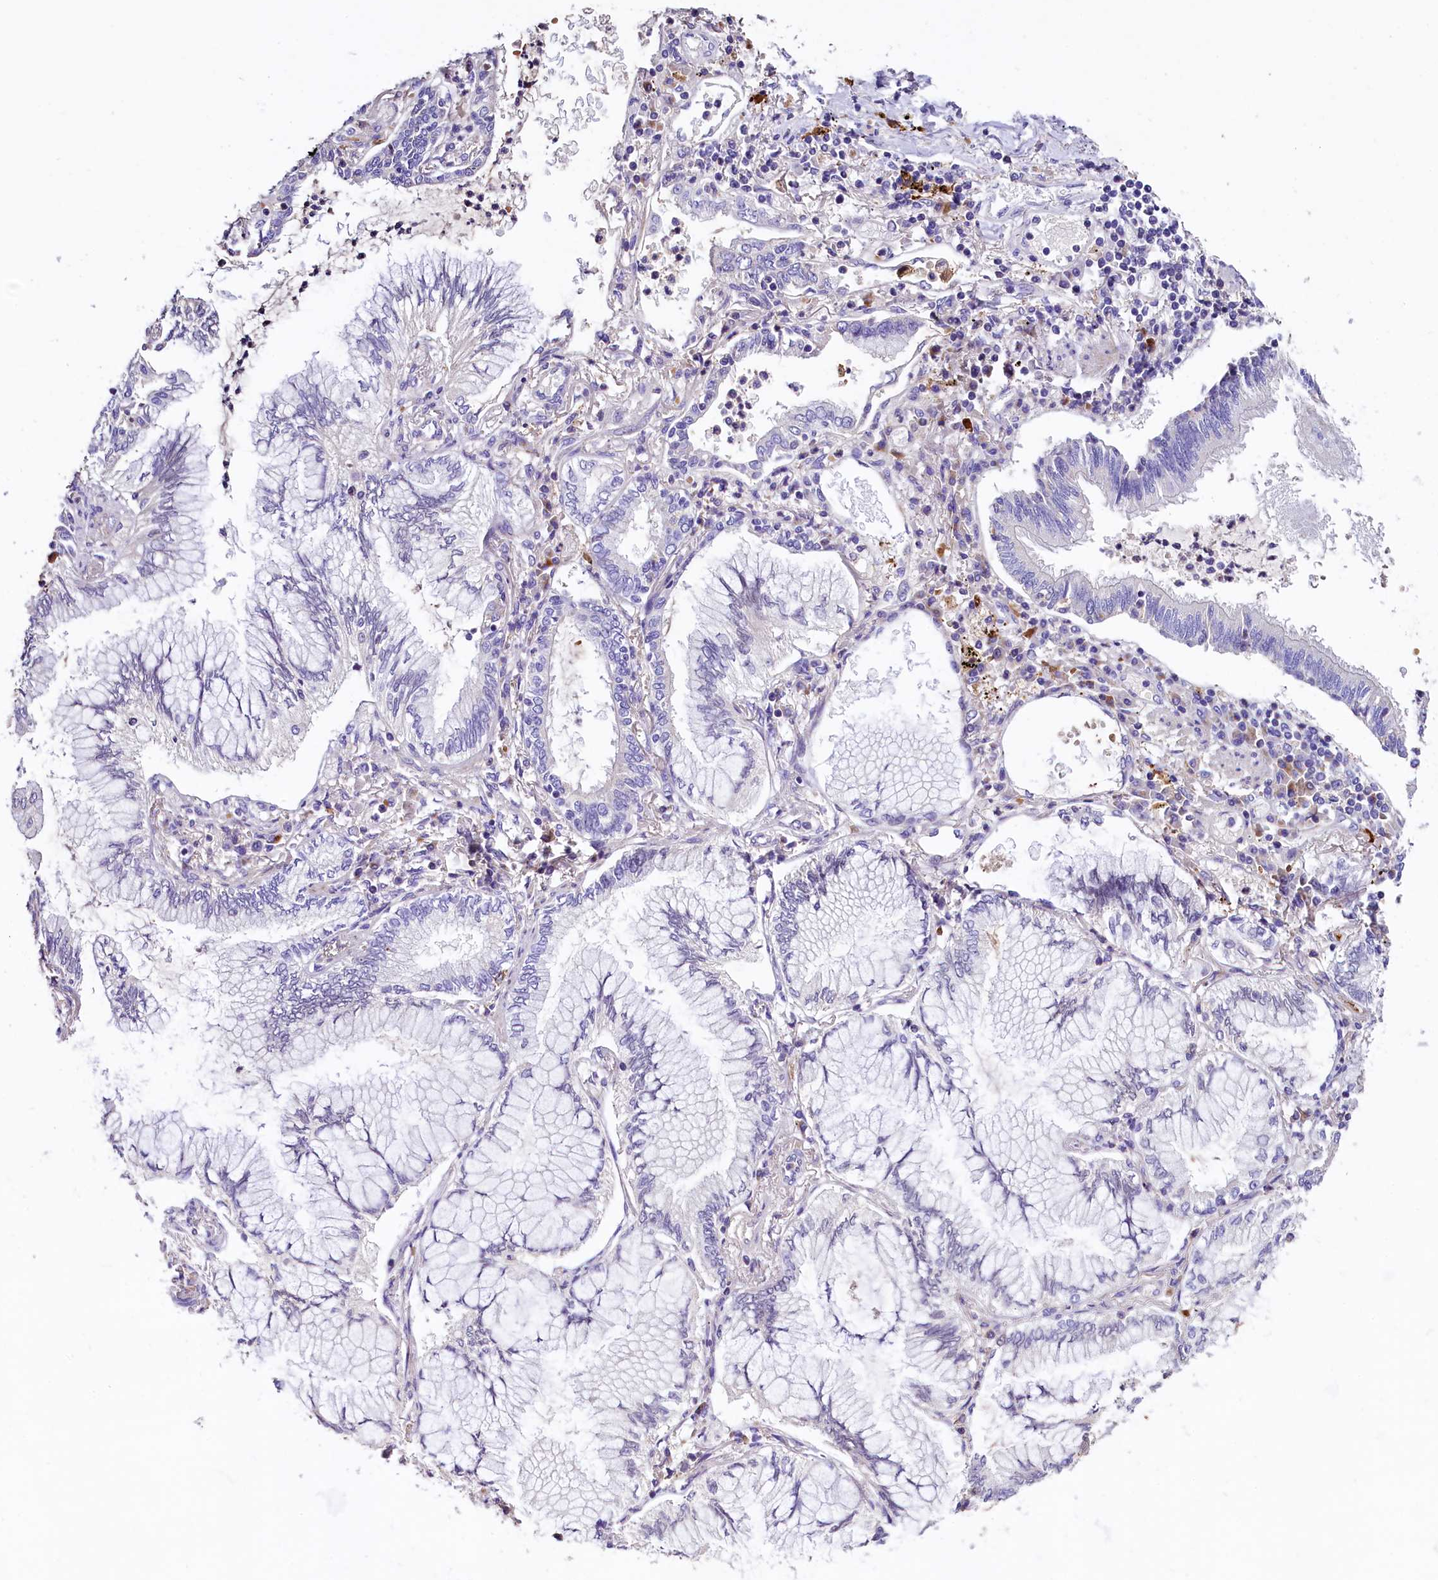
{"staining": {"intensity": "negative", "quantity": "none", "location": "none"}, "tissue": "lung cancer", "cell_type": "Tumor cells", "image_type": "cancer", "snomed": [{"axis": "morphology", "description": "Adenocarcinoma, NOS"}, {"axis": "topography", "description": "Lung"}], "caption": "Human adenocarcinoma (lung) stained for a protein using IHC demonstrates no staining in tumor cells.", "gene": "MEX3B", "patient": {"sex": "female", "age": 70}}